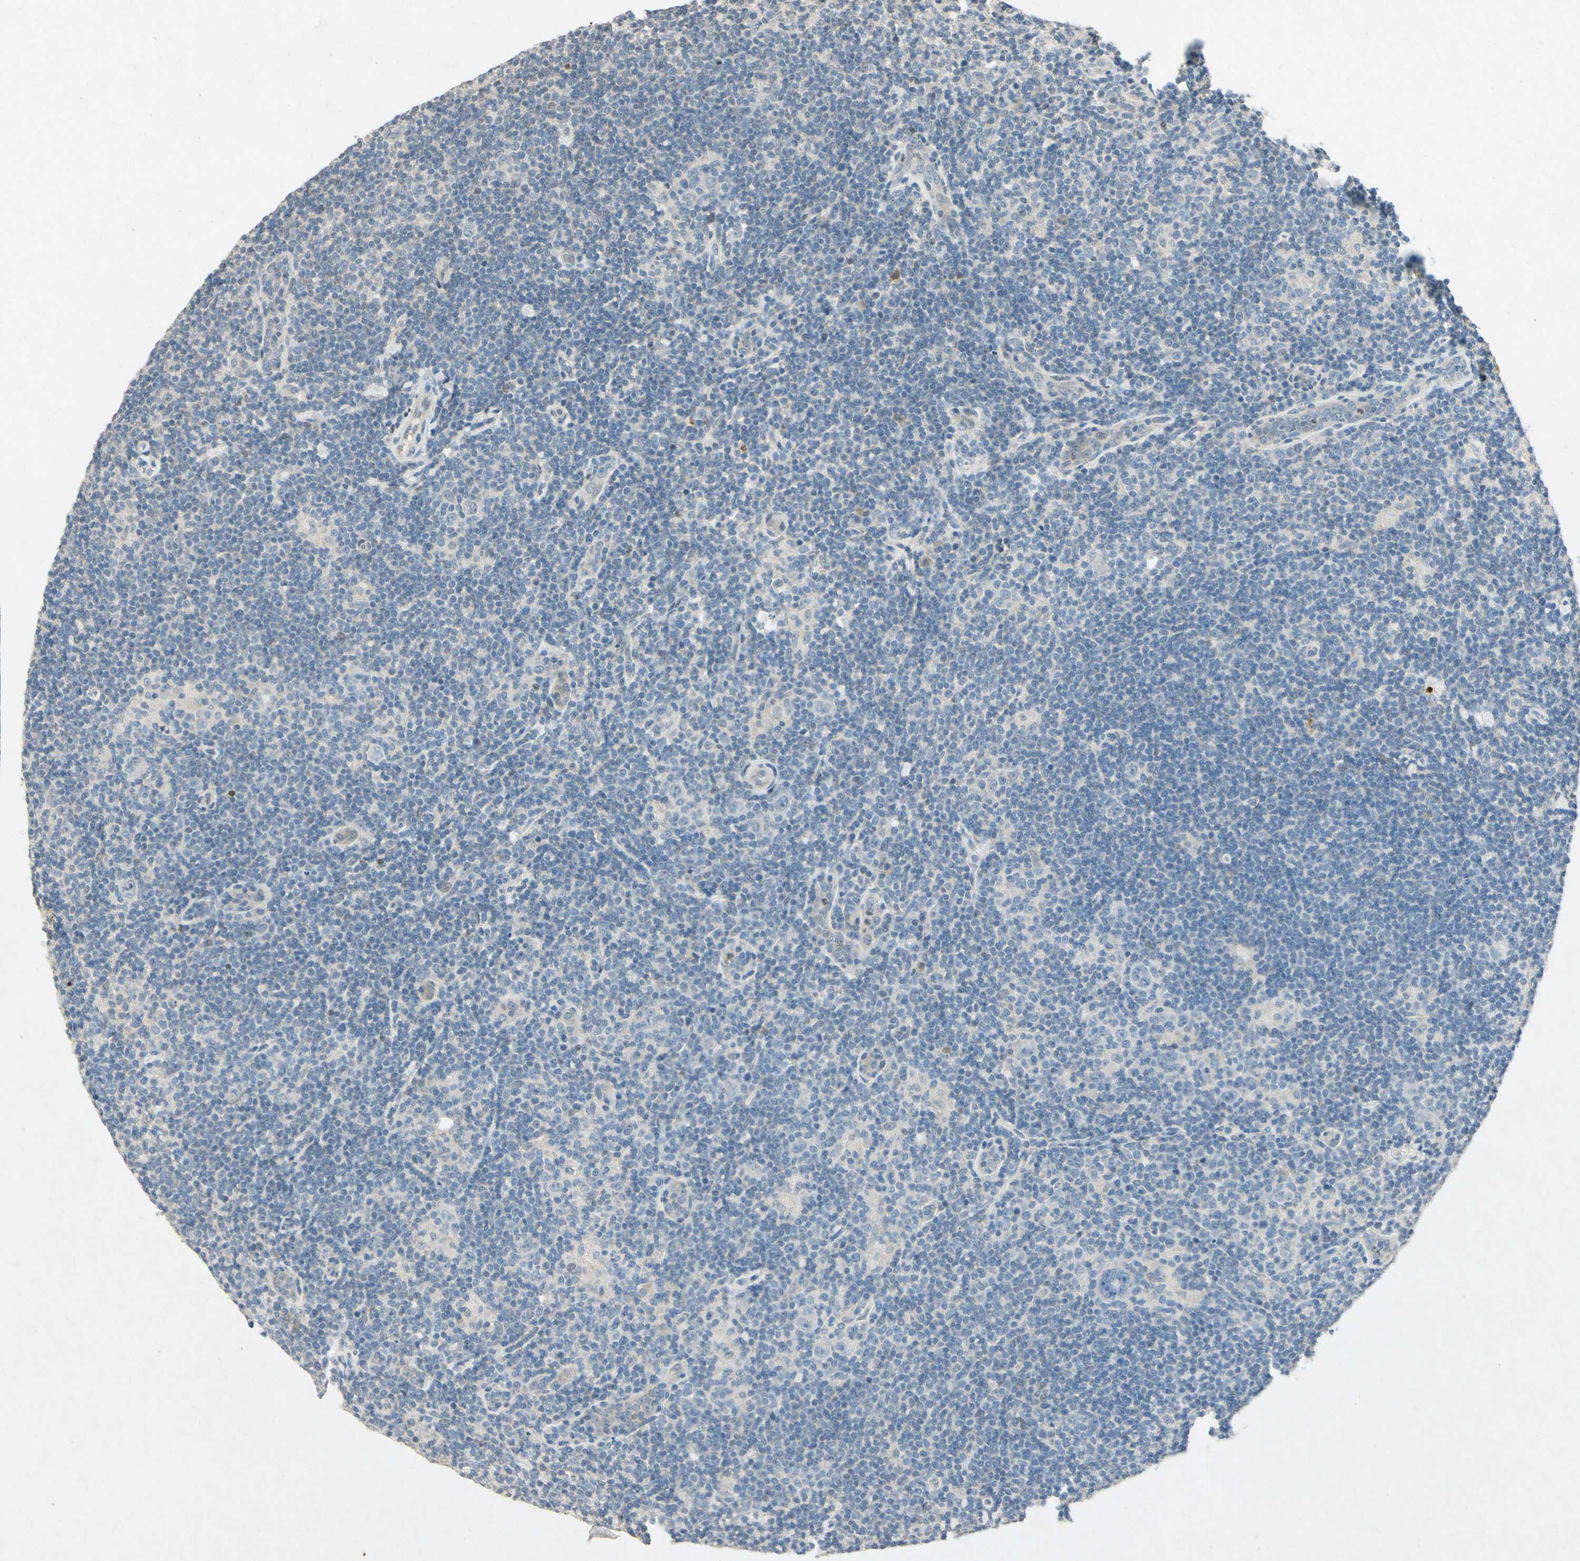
{"staining": {"intensity": "negative", "quantity": "none", "location": "none"}, "tissue": "lymphoma", "cell_type": "Tumor cells", "image_type": "cancer", "snomed": [{"axis": "morphology", "description": "Hodgkin's disease, NOS"}, {"axis": "topography", "description": "Lymph node"}], "caption": "High power microscopy histopathology image of an immunohistochemistry micrograph of lymphoma, revealing no significant staining in tumor cells.", "gene": "HSPA1B", "patient": {"sex": "female", "age": 57}}